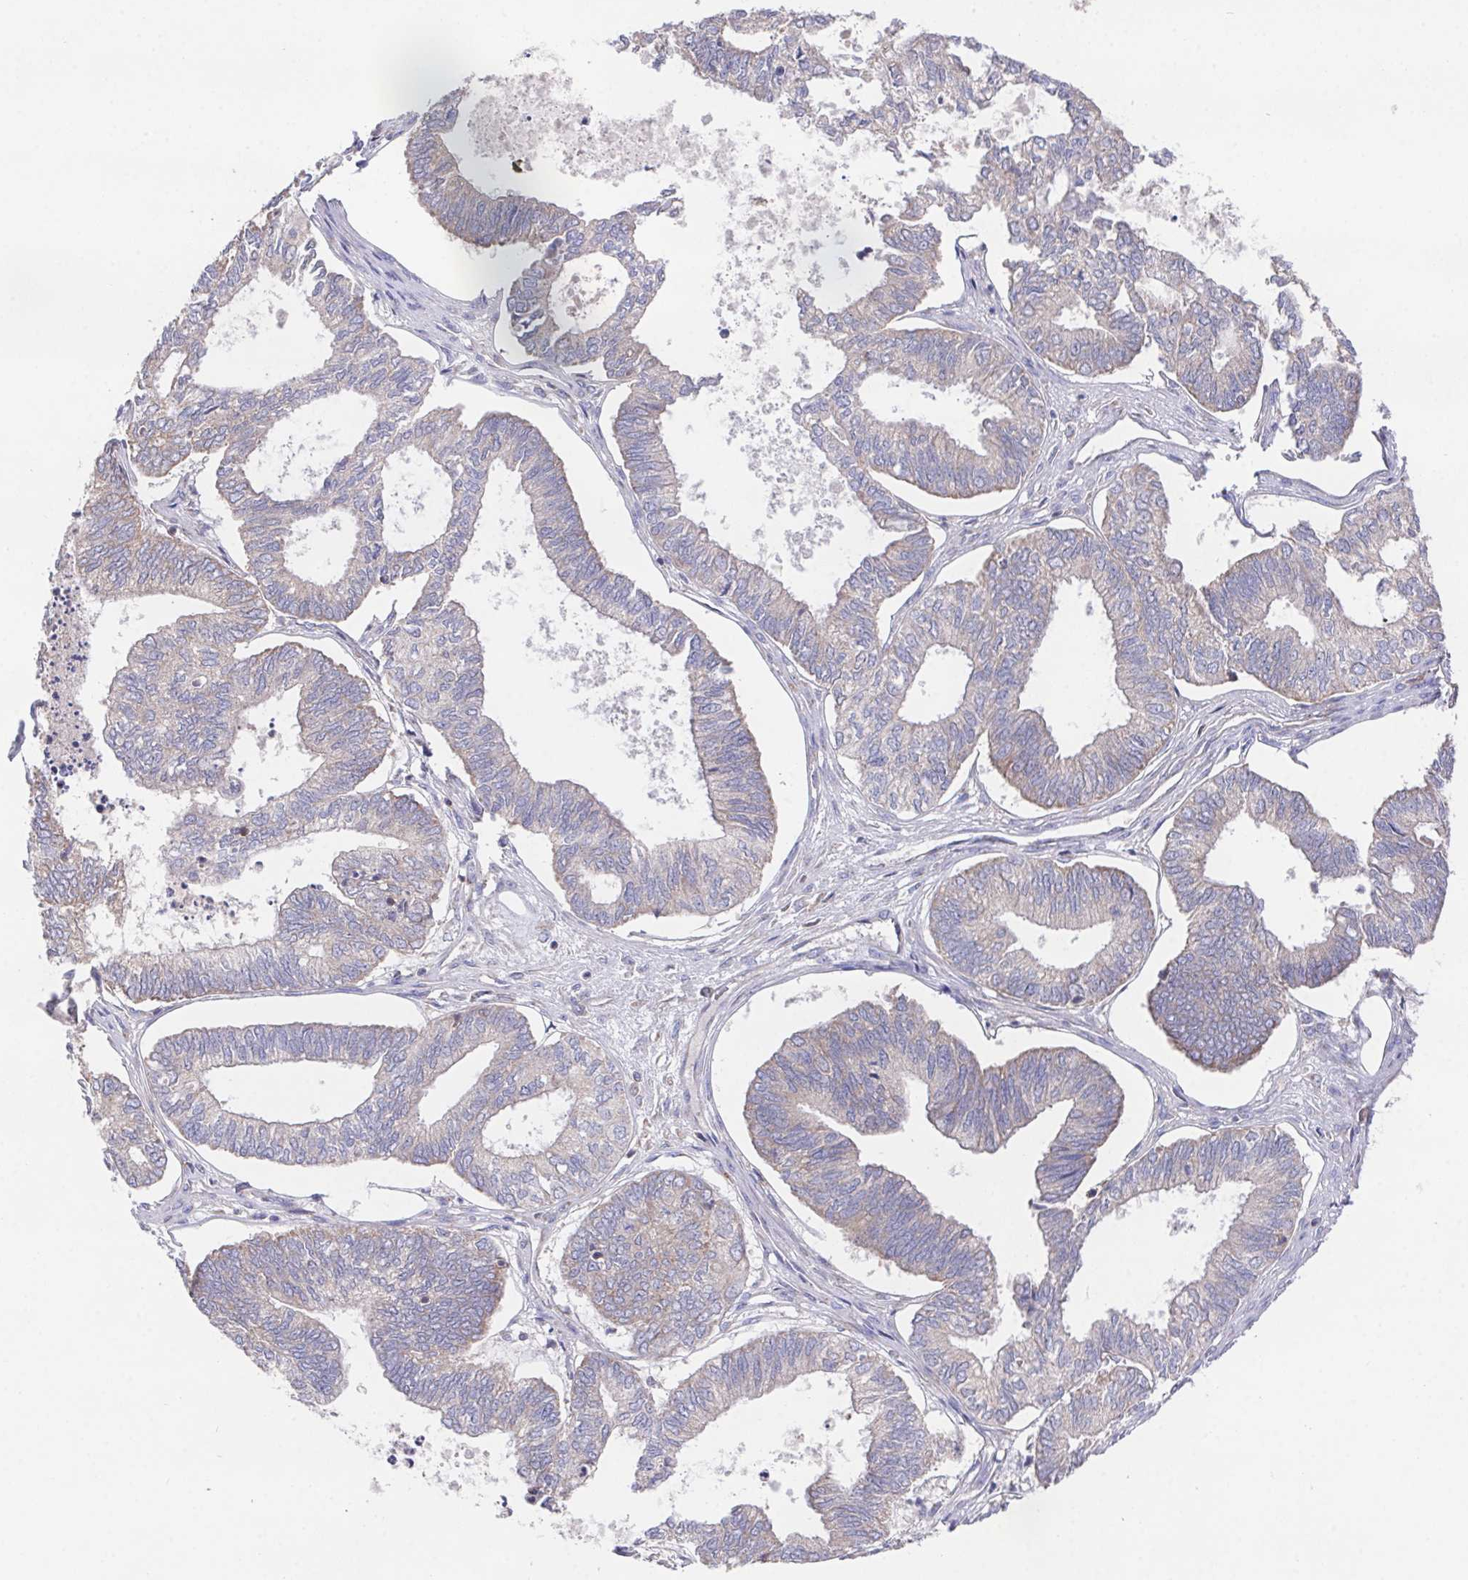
{"staining": {"intensity": "negative", "quantity": "none", "location": "none"}, "tissue": "ovarian cancer", "cell_type": "Tumor cells", "image_type": "cancer", "snomed": [{"axis": "morphology", "description": "Carcinoma, endometroid"}, {"axis": "topography", "description": "Ovary"}], "caption": "Immunohistochemistry (IHC) of ovarian endometroid carcinoma reveals no staining in tumor cells.", "gene": "FAM241A", "patient": {"sex": "female", "age": 64}}